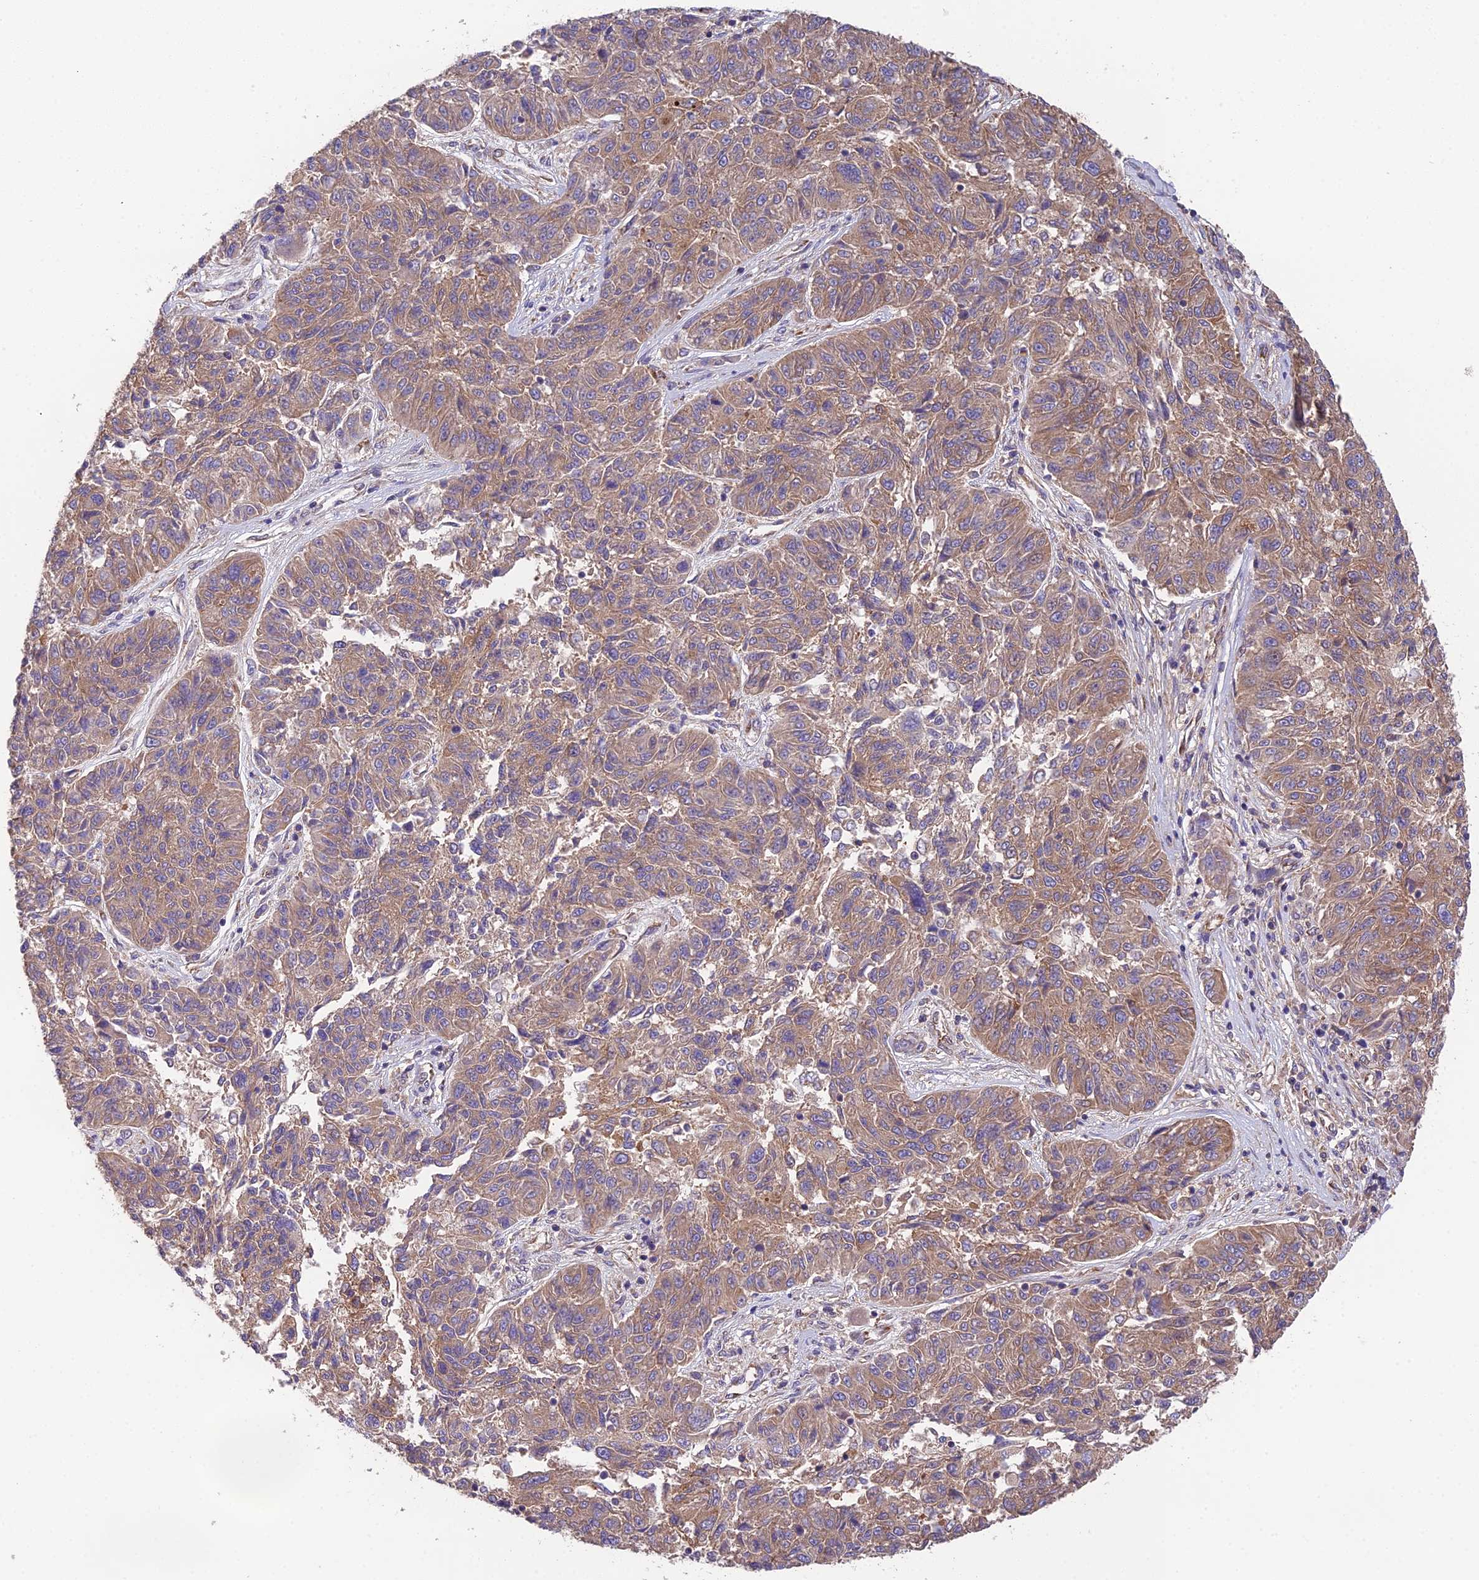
{"staining": {"intensity": "moderate", "quantity": ">75%", "location": "cytoplasmic/membranous"}, "tissue": "melanoma", "cell_type": "Tumor cells", "image_type": "cancer", "snomed": [{"axis": "morphology", "description": "Malignant melanoma, NOS"}, {"axis": "topography", "description": "Skin"}], "caption": "Immunohistochemical staining of human malignant melanoma reveals medium levels of moderate cytoplasmic/membranous protein positivity in approximately >75% of tumor cells. (DAB = brown stain, brightfield microscopy at high magnification).", "gene": "BLOC1S4", "patient": {"sex": "male", "age": 53}}